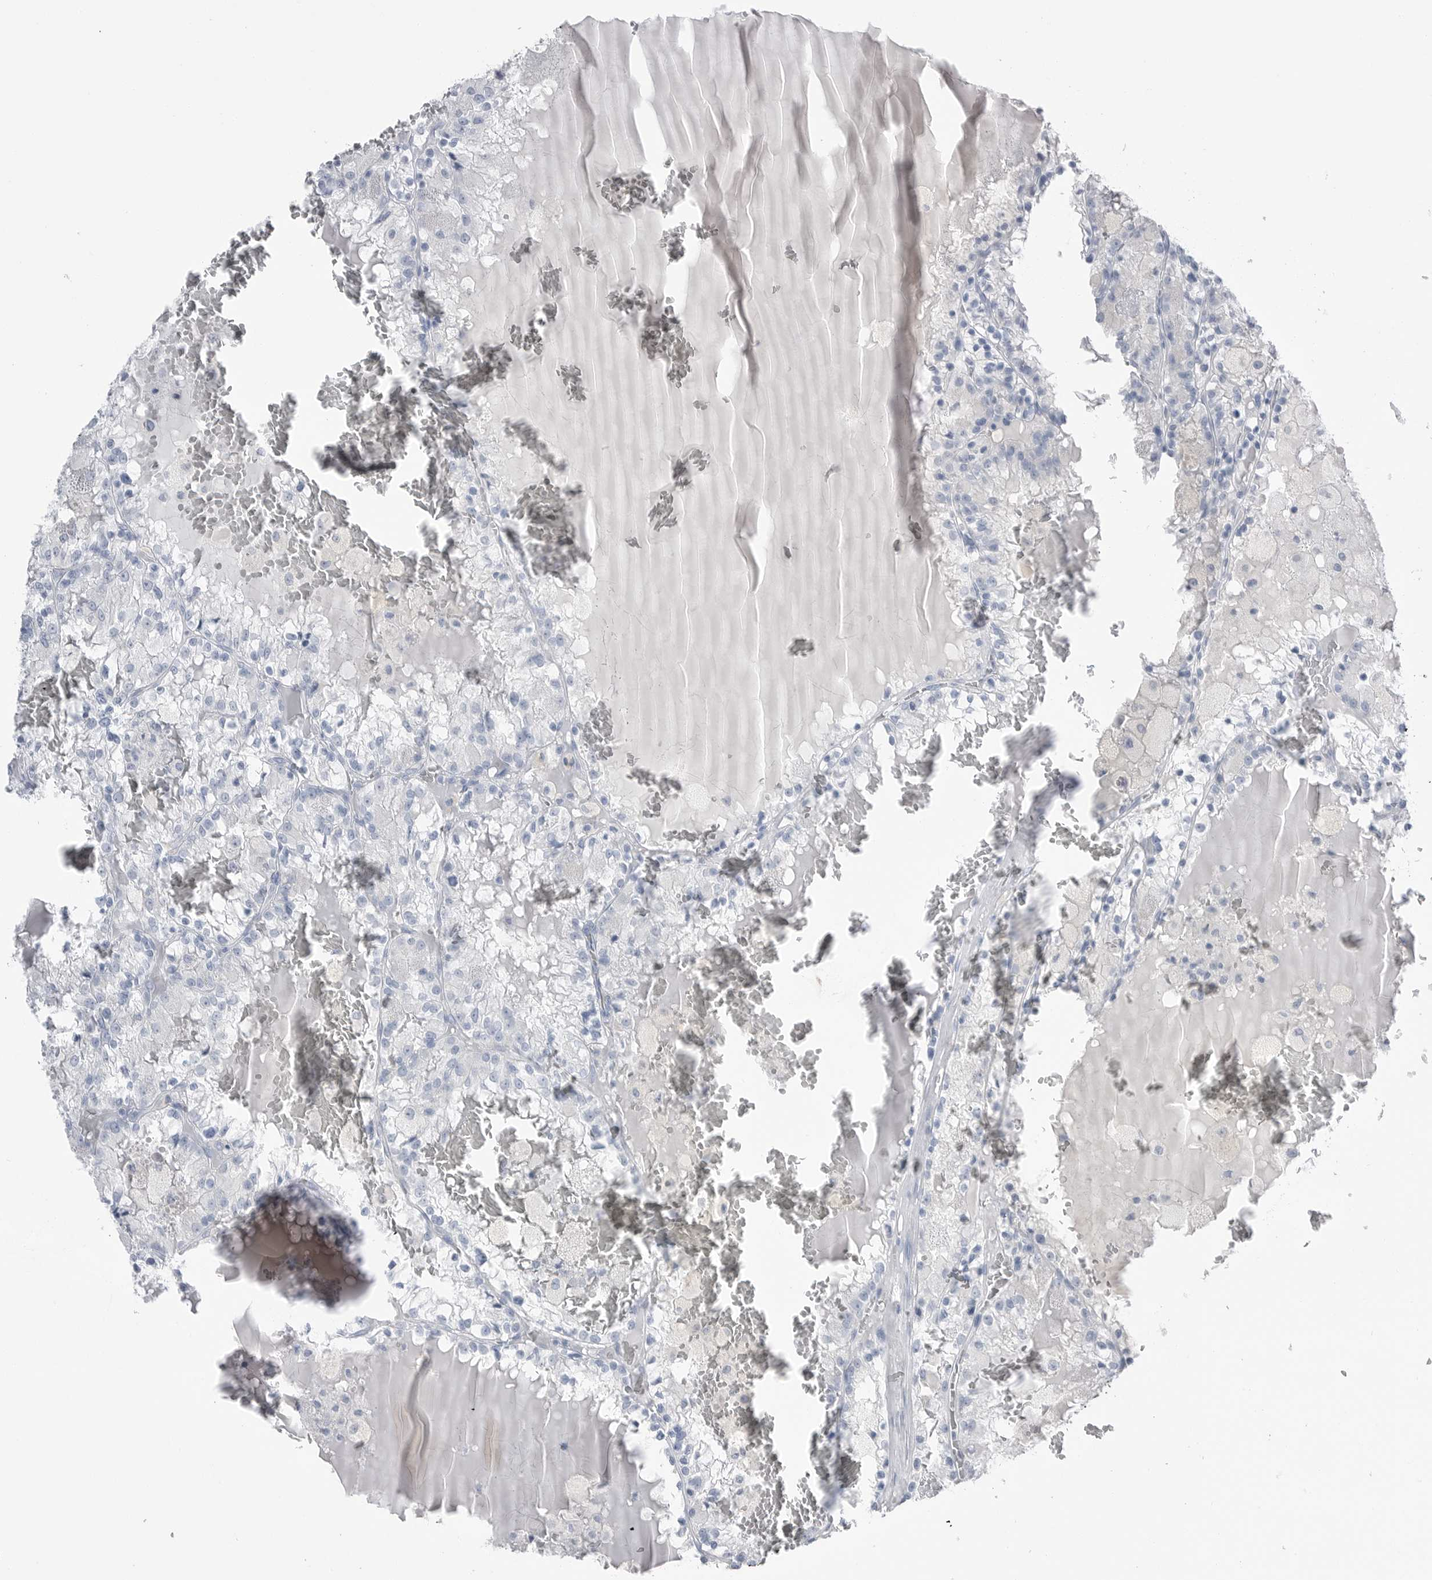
{"staining": {"intensity": "negative", "quantity": "none", "location": "none"}, "tissue": "renal cancer", "cell_type": "Tumor cells", "image_type": "cancer", "snomed": [{"axis": "morphology", "description": "Adenocarcinoma, NOS"}, {"axis": "topography", "description": "Kidney"}], "caption": "DAB immunohistochemical staining of renal cancer reveals no significant expression in tumor cells. (Immunohistochemistry, brightfield microscopy, high magnification).", "gene": "ABHD12", "patient": {"sex": "female", "age": 56}}